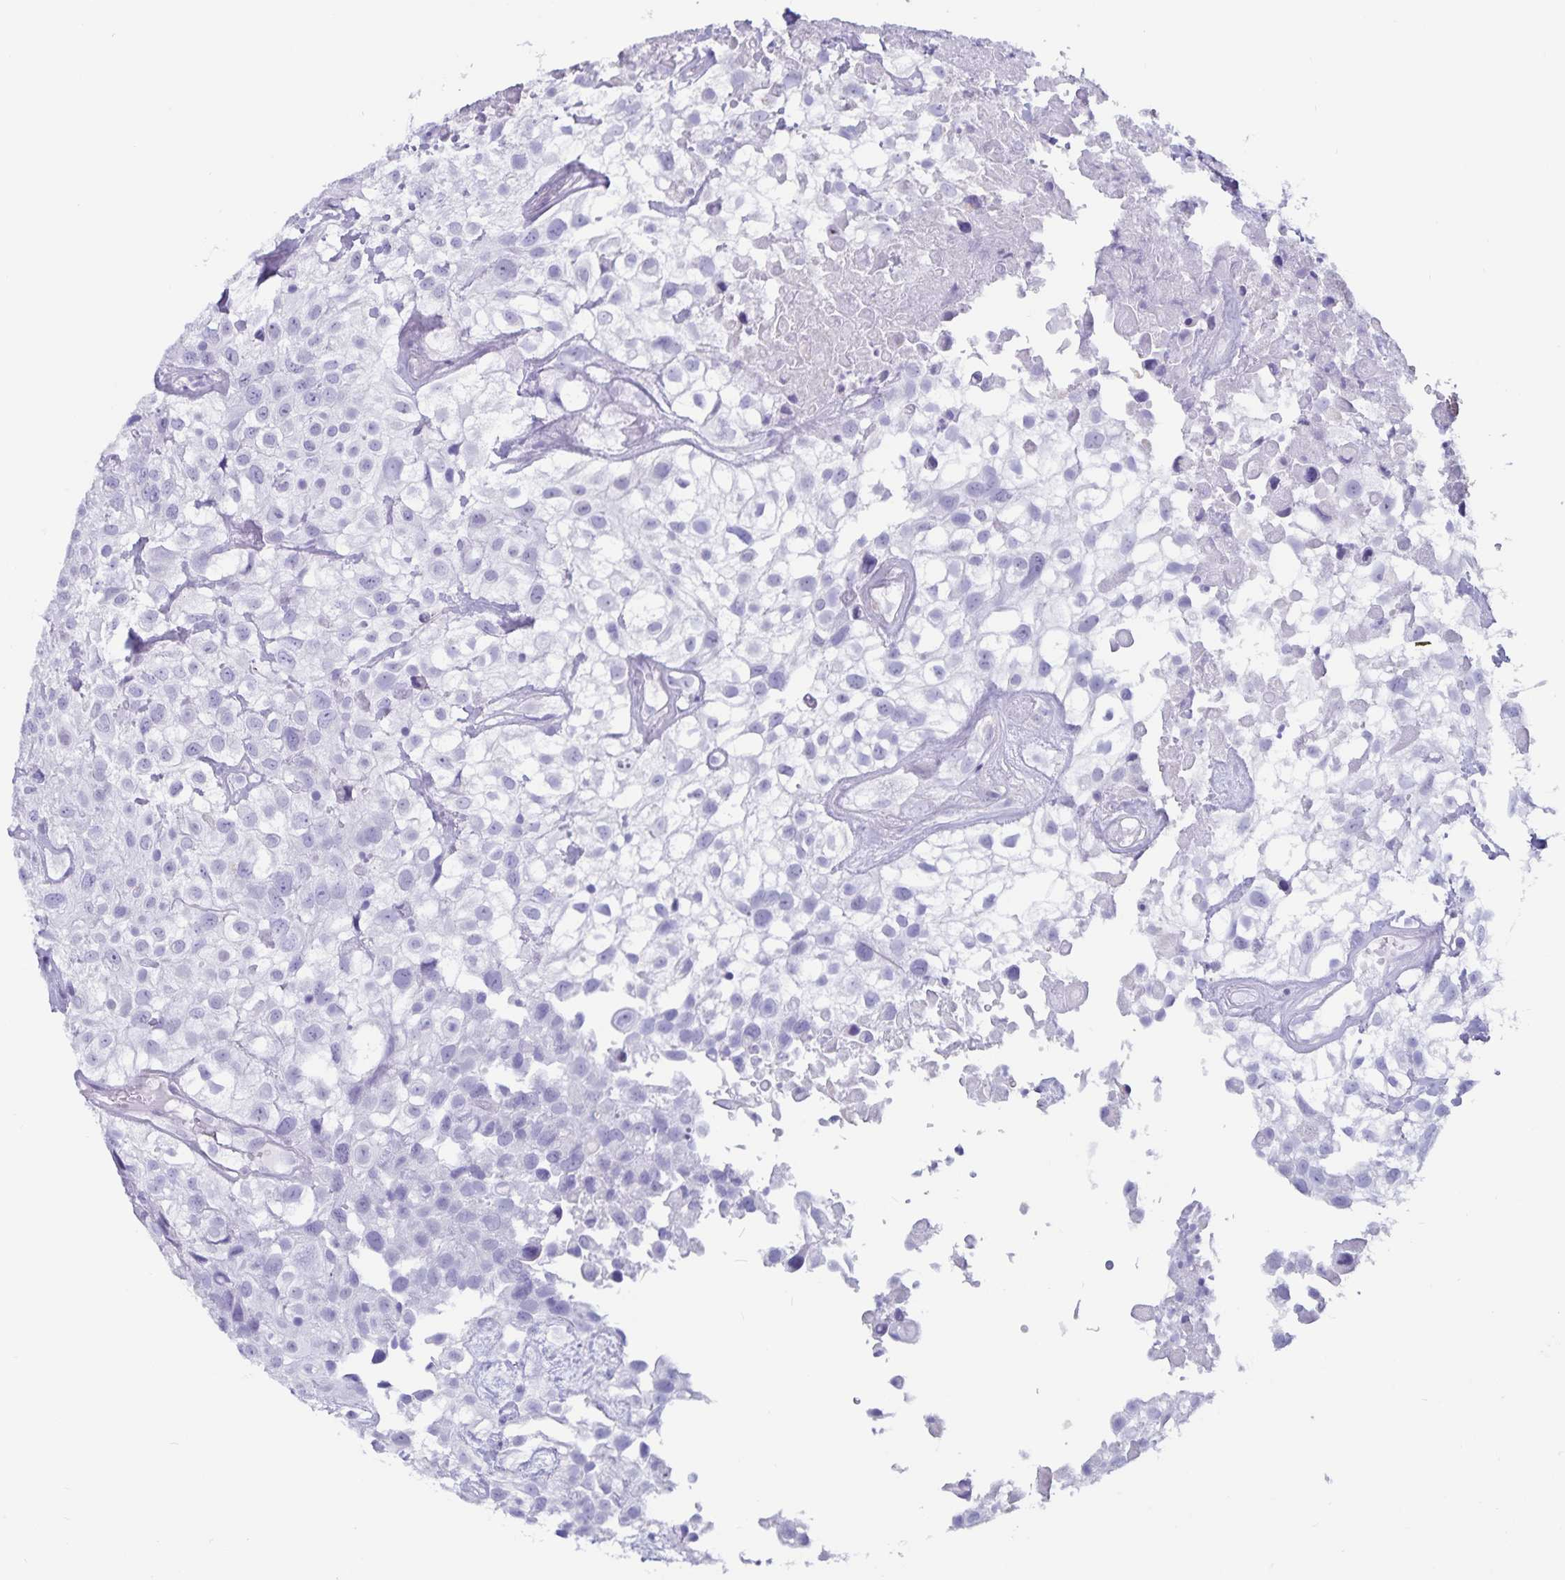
{"staining": {"intensity": "negative", "quantity": "none", "location": "none"}, "tissue": "urothelial cancer", "cell_type": "Tumor cells", "image_type": "cancer", "snomed": [{"axis": "morphology", "description": "Urothelial carcinoma, High grade"}, {"axis": "topography", "description": "Urinary bladder"}], "caption": "This is a photomicrograph of immunohistochemistry (IHC) staining of urothelial carcinoma (high-grade), which shows no expression in tumor cells.", "gene": "GPR137", "patient": {"sex": "male", "age": 56}}